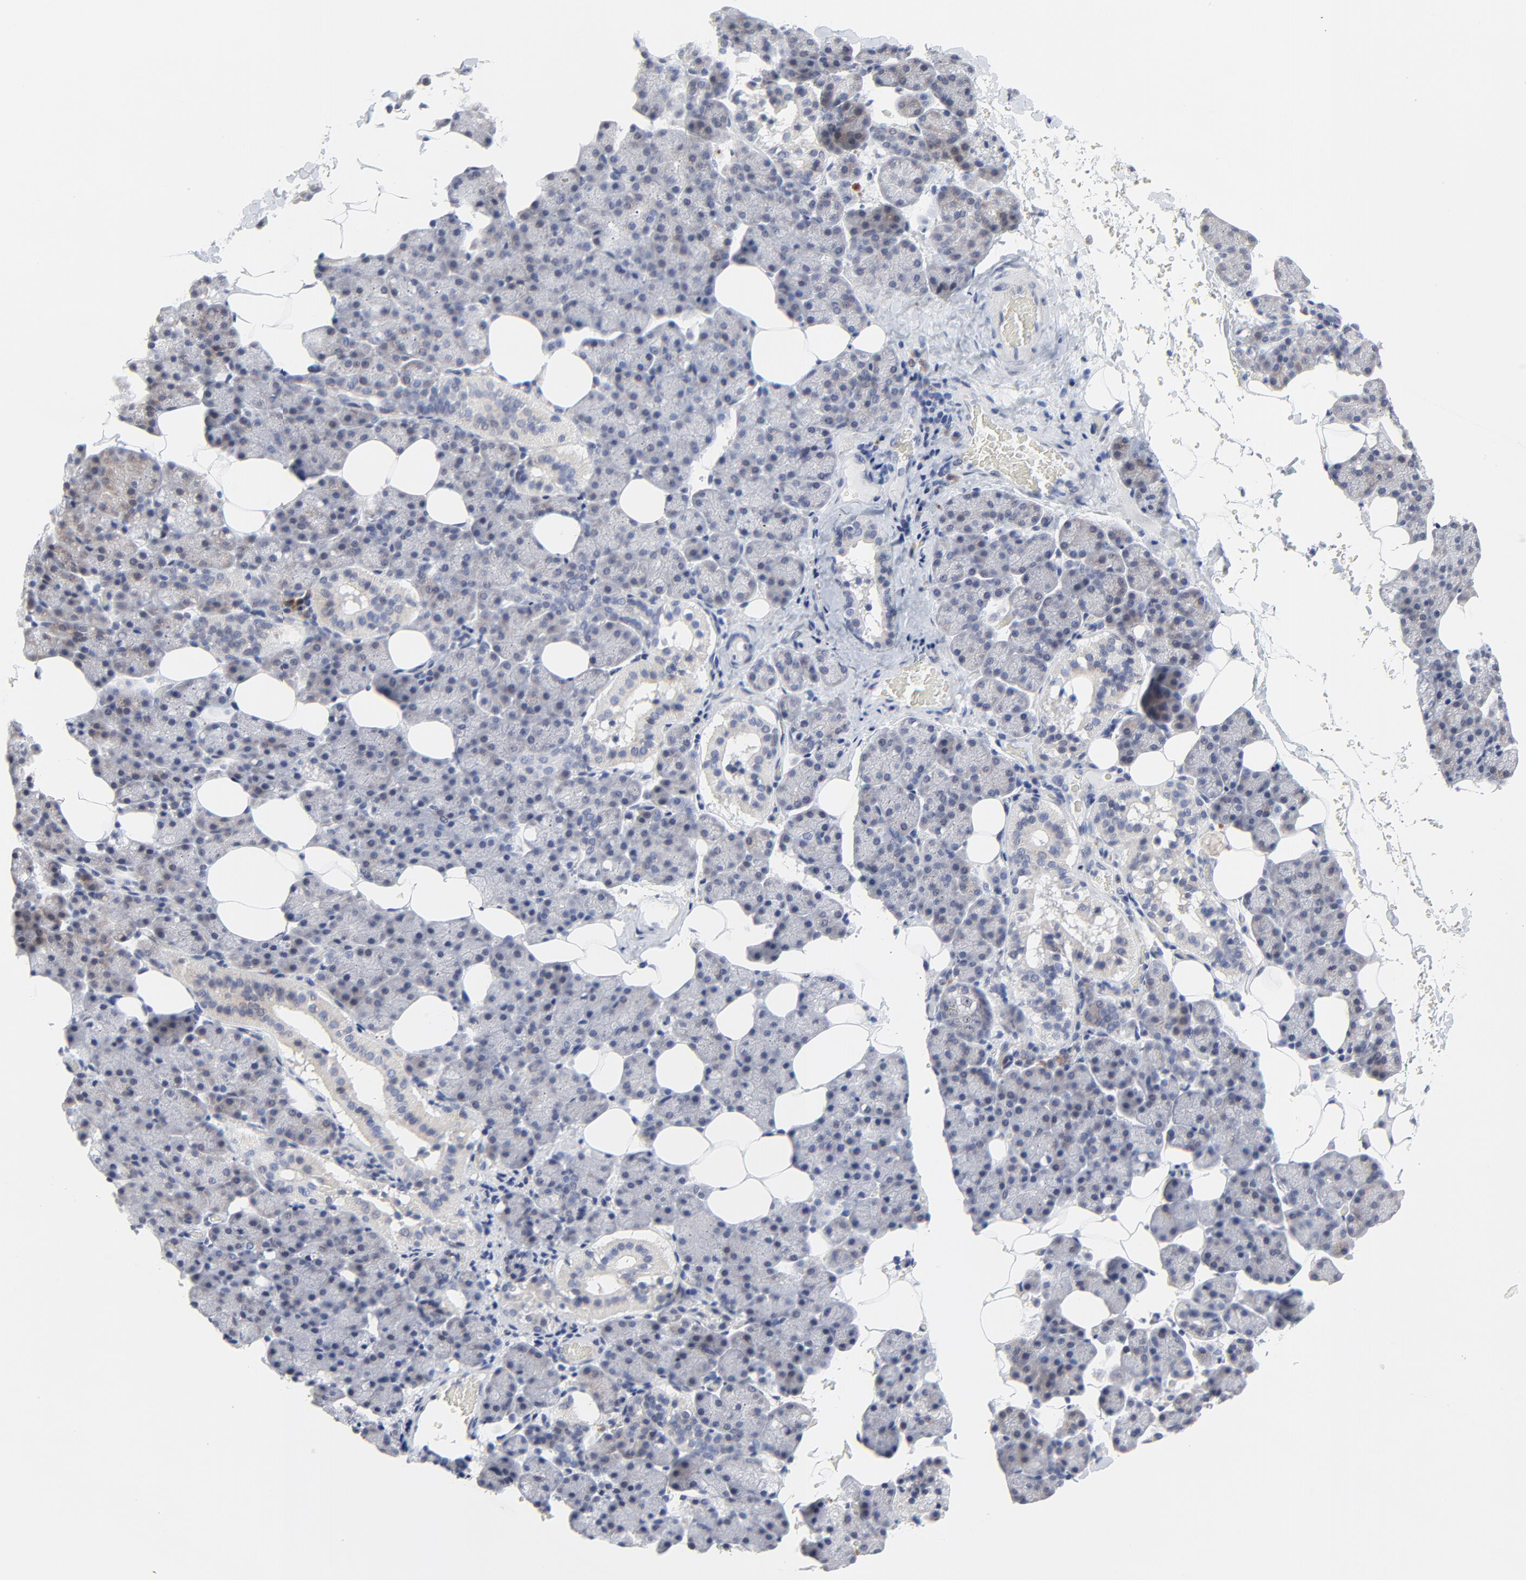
{"staining": {"intensity": "negative", "quantity": "none", "location": "none"}, "tissue": "salivary gland", "cell_type": "Glandular cells", "image_type": "normal", "snomed": [{"axis": "morphology", "description": "Normal tissue, NOS"}, {"axis": "topography", "description": "Lymph node"}, {"axis": "topography", "description": "Salivary gland"}], "caption": "Immunohistochemistry photomicrograph of normal salivary gland: salivary gland stained with DAB shows no significant protein positivity in glandular cells. (Brightfield microscopy of DAB (3,3'-diaminobenzidine) IHC at high magnification).", "gene": "NLGN3", "patient": {"sex": "male", "age": 8}}